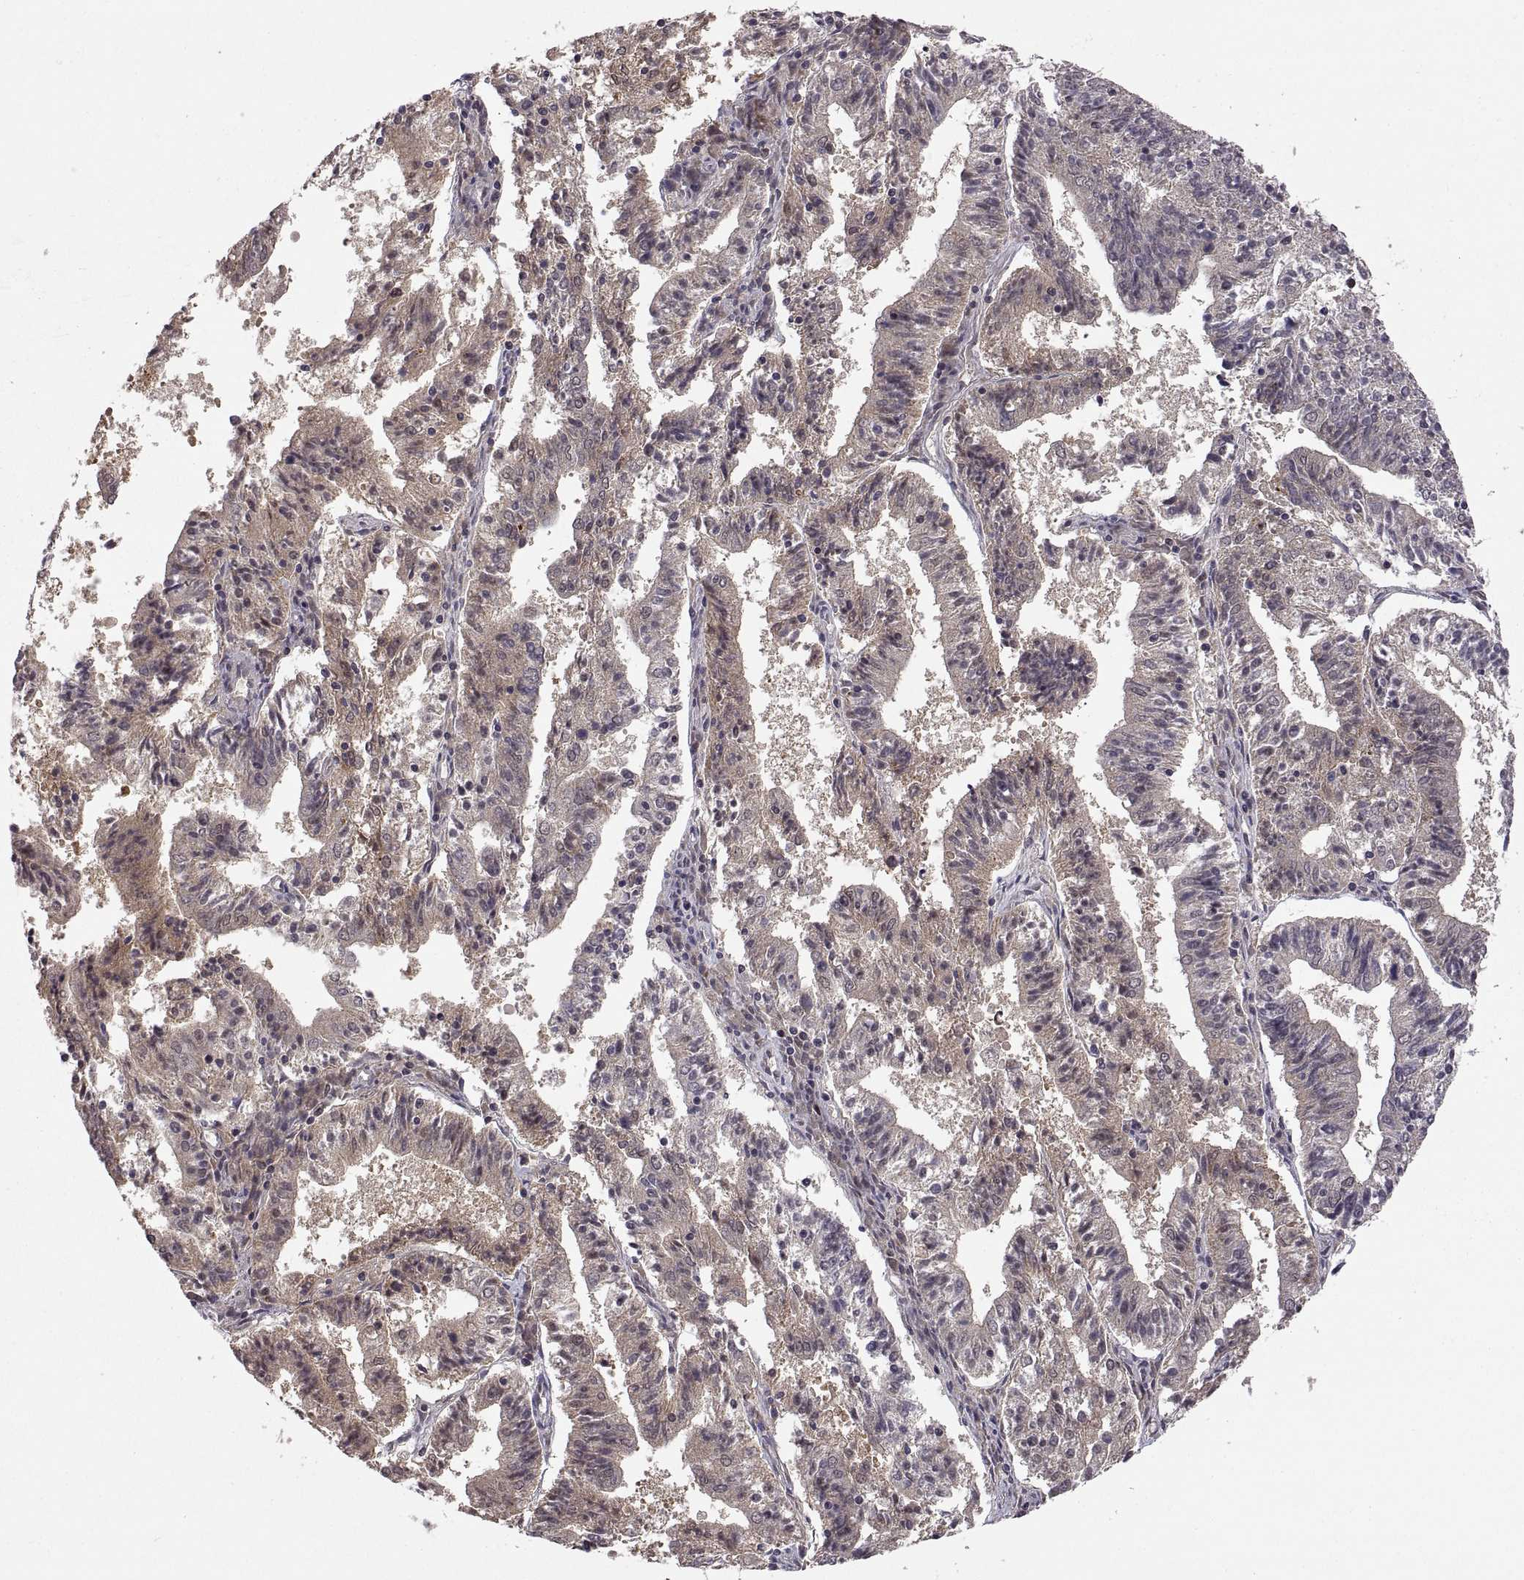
{"staining": {"intensity": "weak", "quantity": "25%-75%", "location": "cytoplasmic/membranous"}, "tissue": "endometrial cancer", "cell_type": "Tumor cells", "image_type": "cancer", "snomed": [{"axis": "morphology", "description": "Adenocarcinoma, NOS"}, {"axis": "topography", "description": "Endometrium"}], "caption": "An IHC histopathology image of tumor tissue is shown. Protein staining in brown labels weak cytoplasmic/membranous positivity in endometrial adenocarcinoma within tumor cells. (DAB (3,3'-diaminobenzidine) IHC, brown staining for protein, blue staining for nuclei).", "gene": "CHFR", "patient": {"sex": "female", "age": 82}}